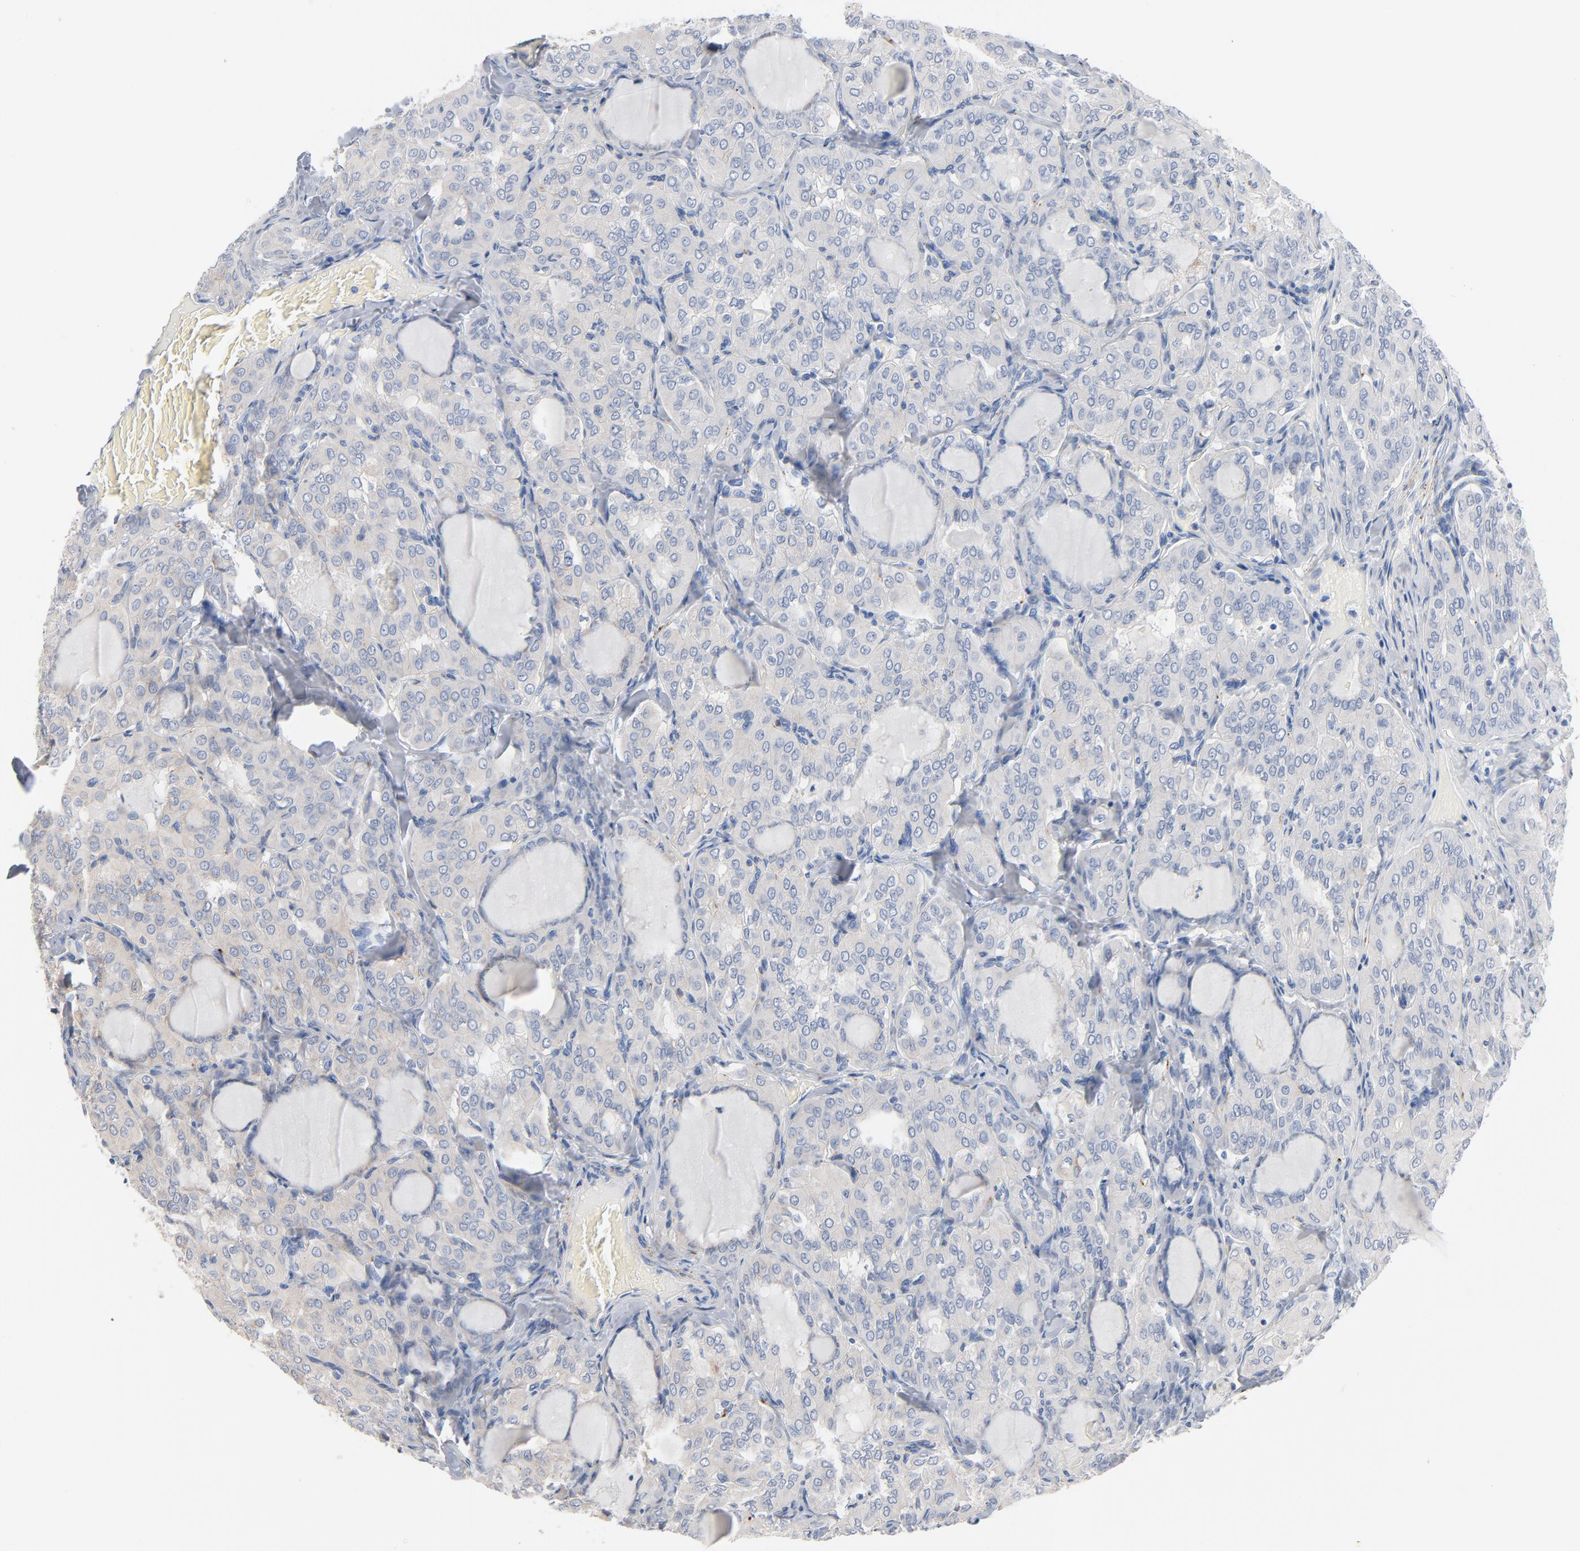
{"staining": {"intensity": "negative", "quantity": "none", "location": "none"}, "tissue": "thyroid cancer", "cell_type": "Tumor cells", "image_type": "cancer", "snomed": [{"axis": "morphology", "description": "Papillary adenocarcinoma, NOS"}, {"axis": "topography", "description": "Thyroid gland"}], "caption": "A photomicrograph of thyroid papillary adenocarcinoma stained for a protein shows no brown staining in tumor cells.", "gene": "IFT43", "patient": {"sex": "male", "age": 20}}